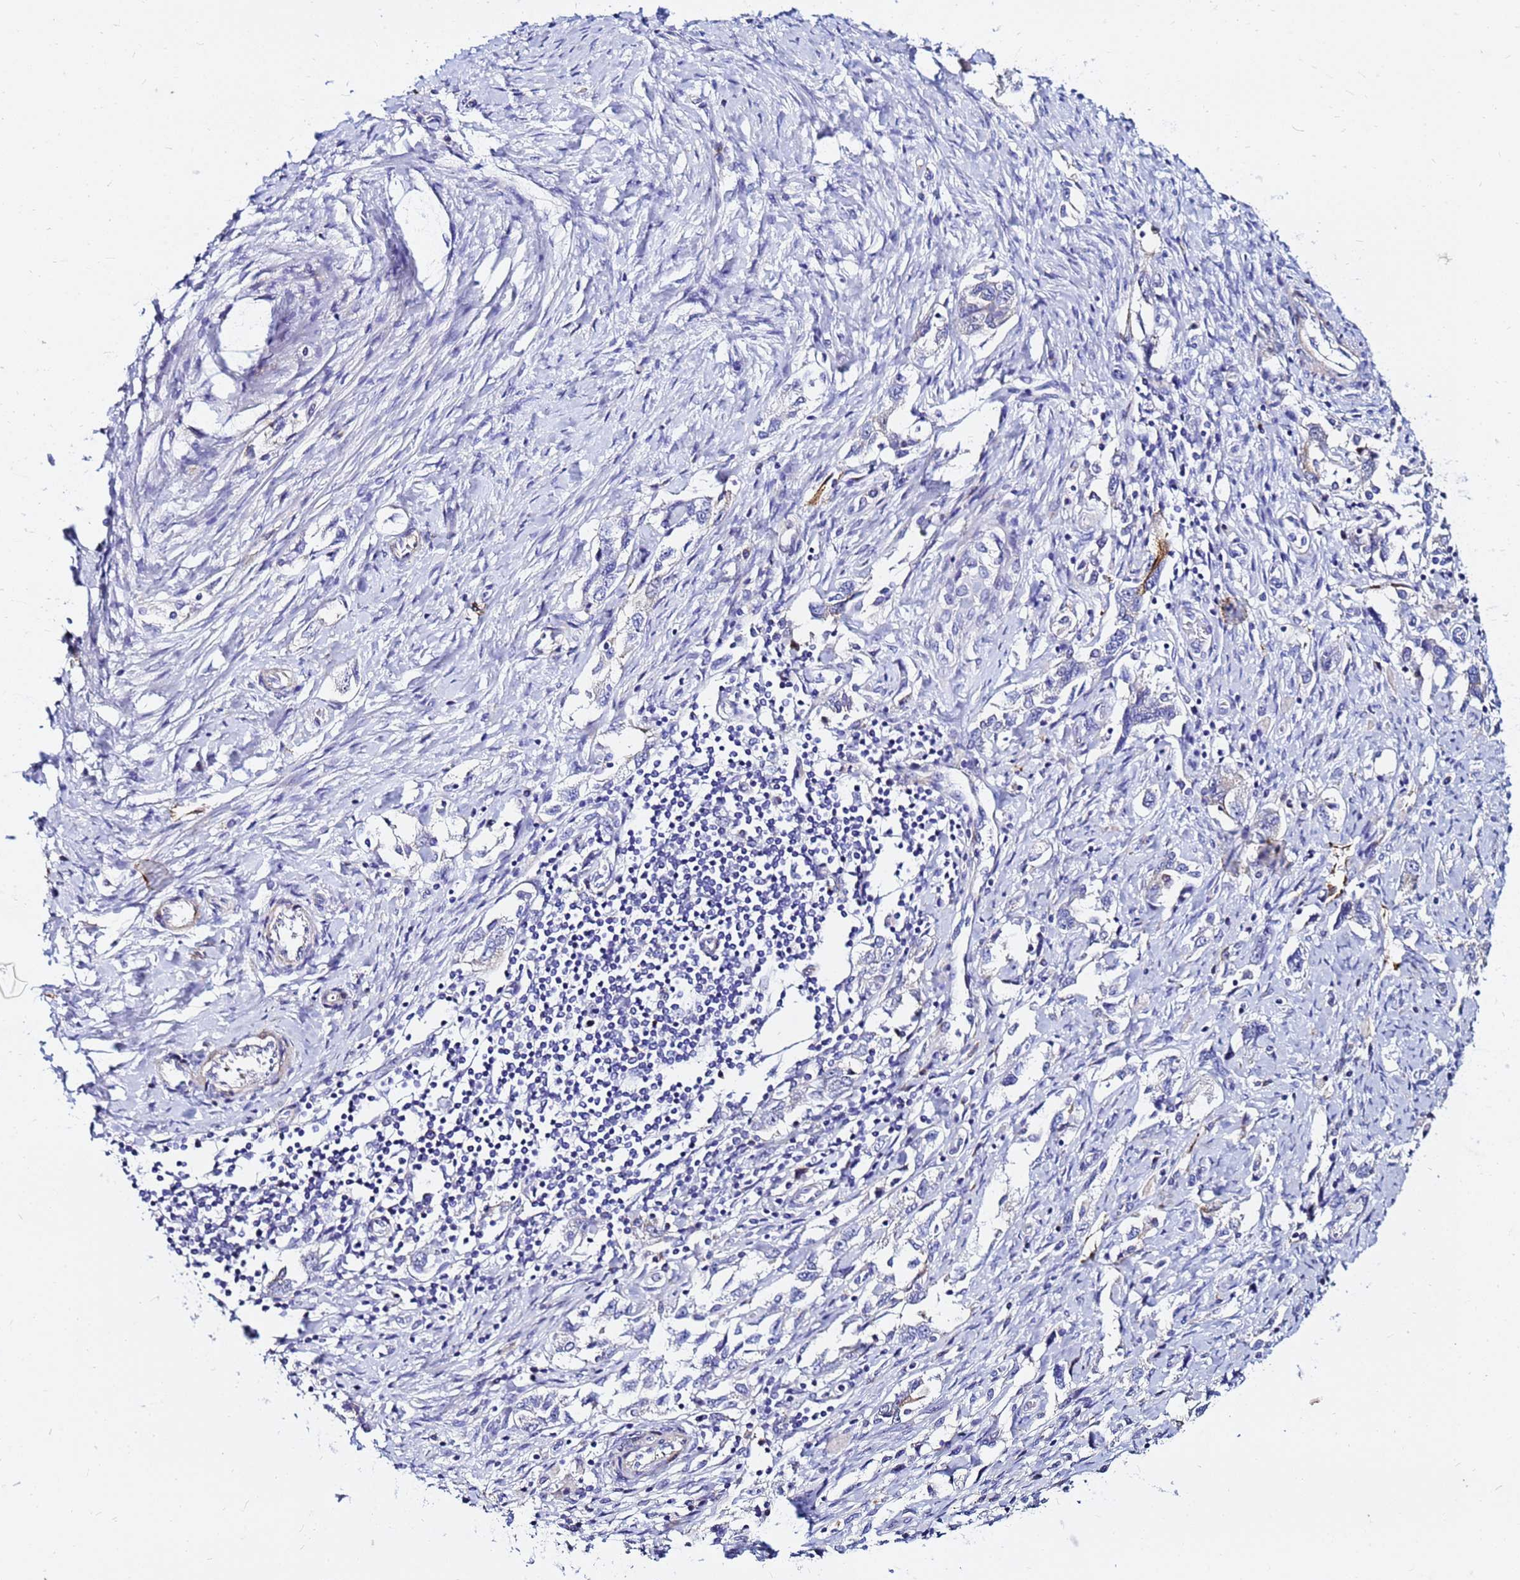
{"staining": {"intensity": "moderate", "quantity": "<25%", "location": "cytoplasmic/membranous"}, "tissue": "ovarian cancer", "cell_type": "Tumor cells", "image_type": "cancer", "snomed": [{"axis": "morphology", "description": "Carcinoma, NOS"}, {"axis": "morphology", "description": "Cystadenocarcinoma, serous, NOS"}, {"axis": "topography", "description": "Ovary"}], "caption": "Carcinoma (ovarian) stained with immunohistochemistry (IHC) demonstrates moderate cytoplasmic/membranous expression in about <25% of tumor cells. The protein of interest is shown in brown color, while the nuclei are stained blue.", "gene": "TUBA8", "patient": {"sex": "female", "age": 69}}